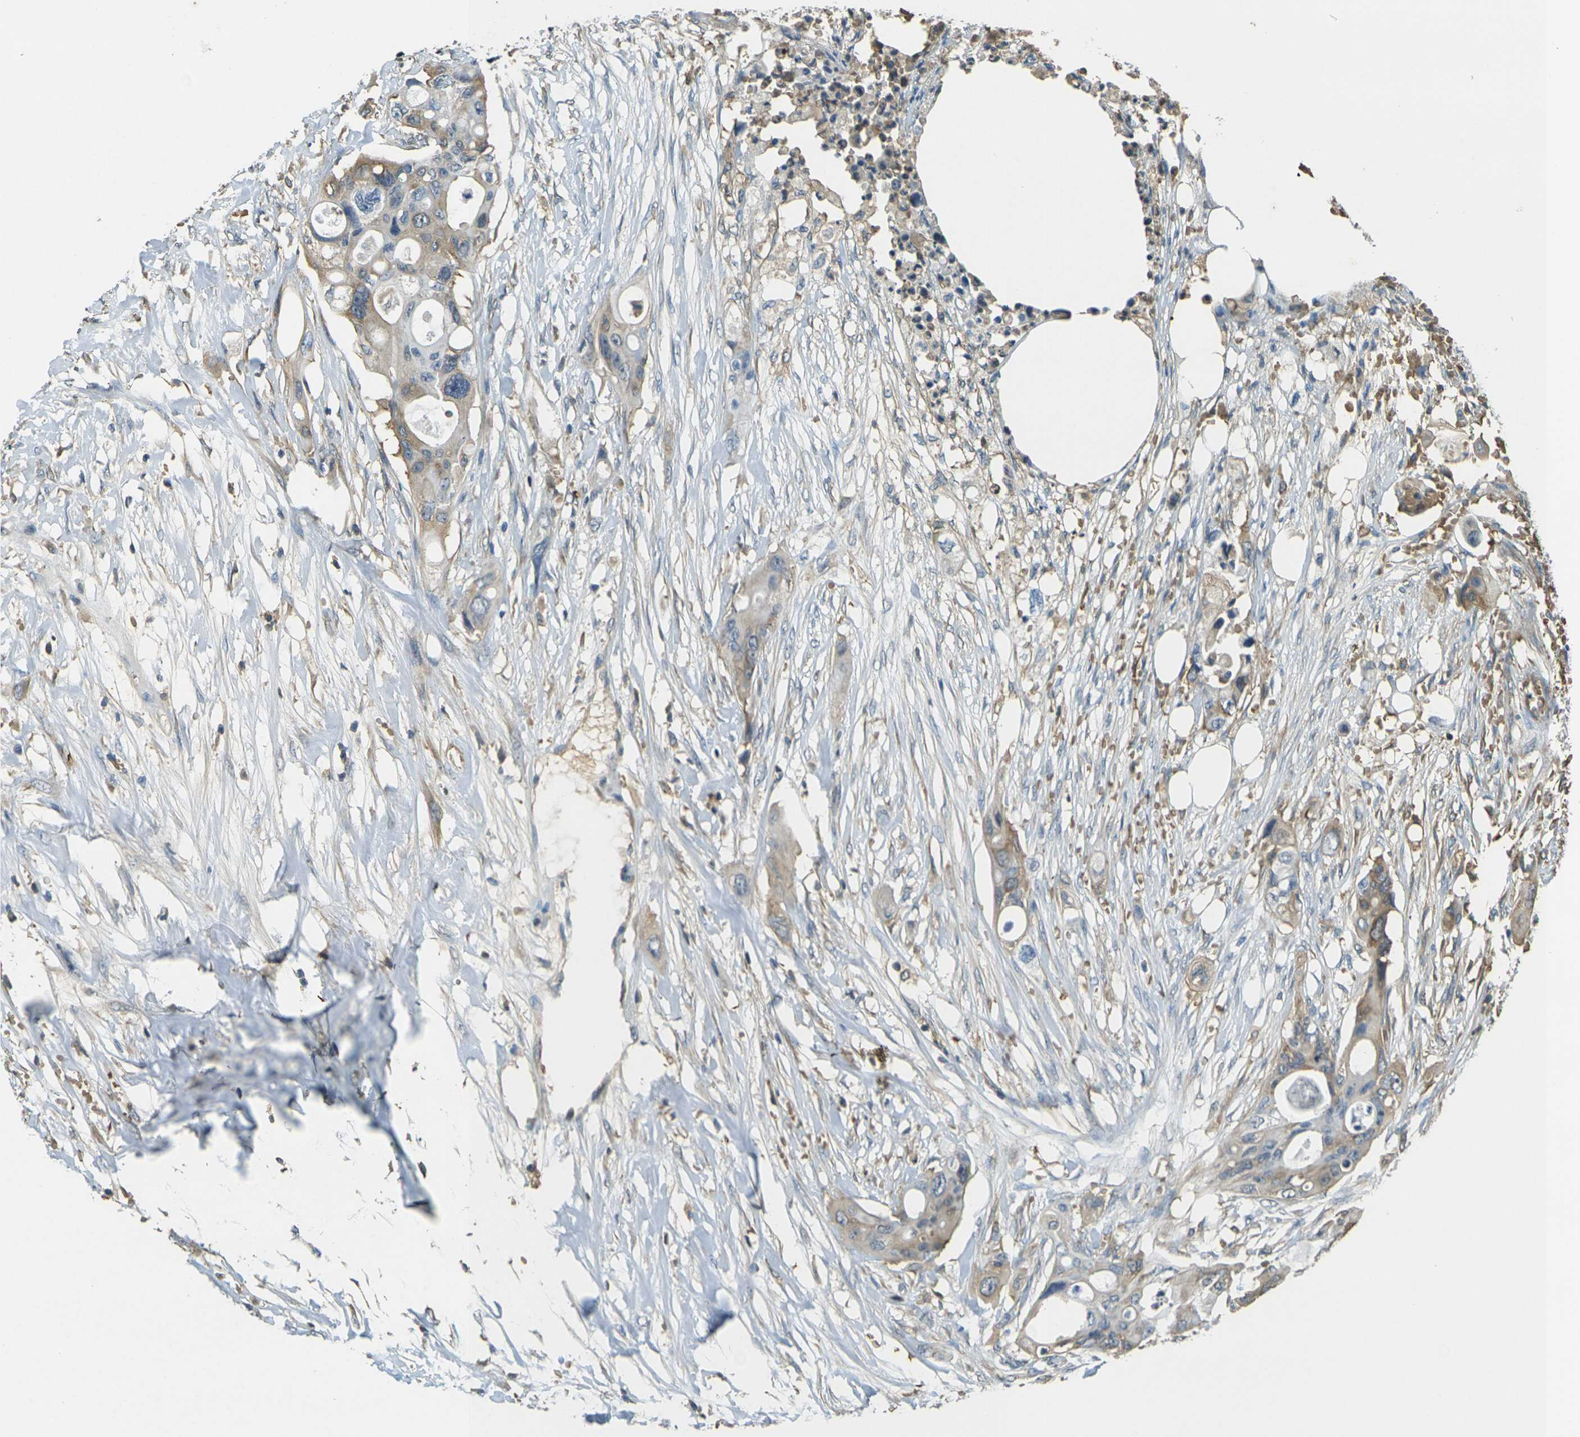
{"staining": {"intensity": "moderate", "quantity": "25%-75%", "location": "cytoplasmic/membranous"}, "tissue": "colorectal cancer", "cell_type": "Tumor cells", "image_type": "cancer", "snomed": [{"axis": "morphology", "description": "Adenocarcinoma, NOS"}, {"axis": "topography", "description": "Colon"}], "caption": "Colorectal cancer (adenocarcinoma) was stained to show a protein in brown. There is medium levels of moderate cytoplasmic/membranous expression in about 25%-75% of tumor cells.", "gene": "HBB", "patient": {"sex": "female", "age": 57}}